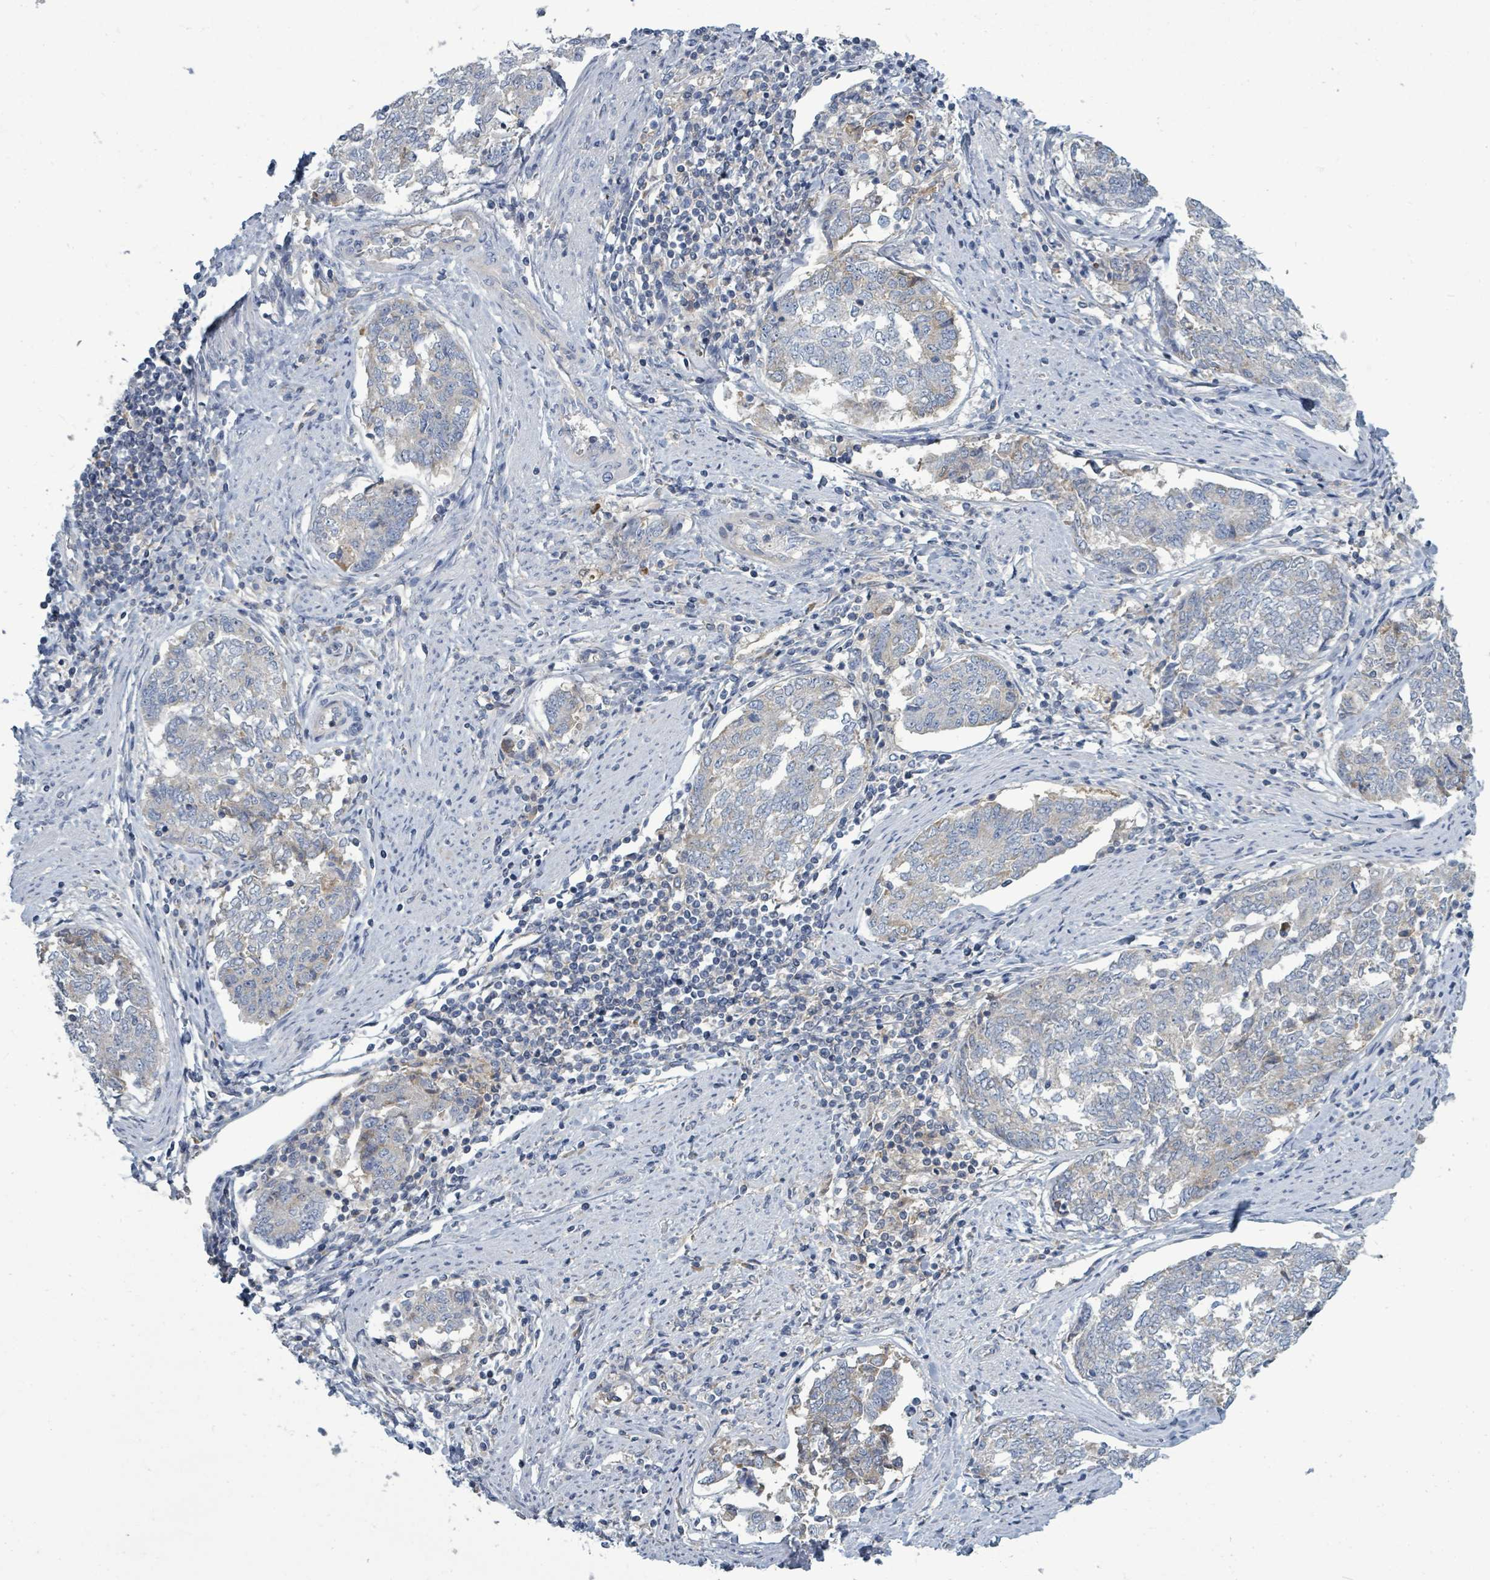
{"staining": {"intensity": "negative", "quantity": "none", "location": "none"}, "tissue": "endometrial cancer", "cell_type": "Tumor cells", "image_type": "cancer", "snomed": [{"axis": "morphology", "description": "Adenocarcinoma, NOS"}, {"axis": "topography", "description": "Endometrium"}], "caption": "Endometrial cancer (adenocarcinoma) stained for a protein using IHC displays no expression tumor cells.", "gene": "SLC25A23", "patient": {"sex": "female", "age": 80}}